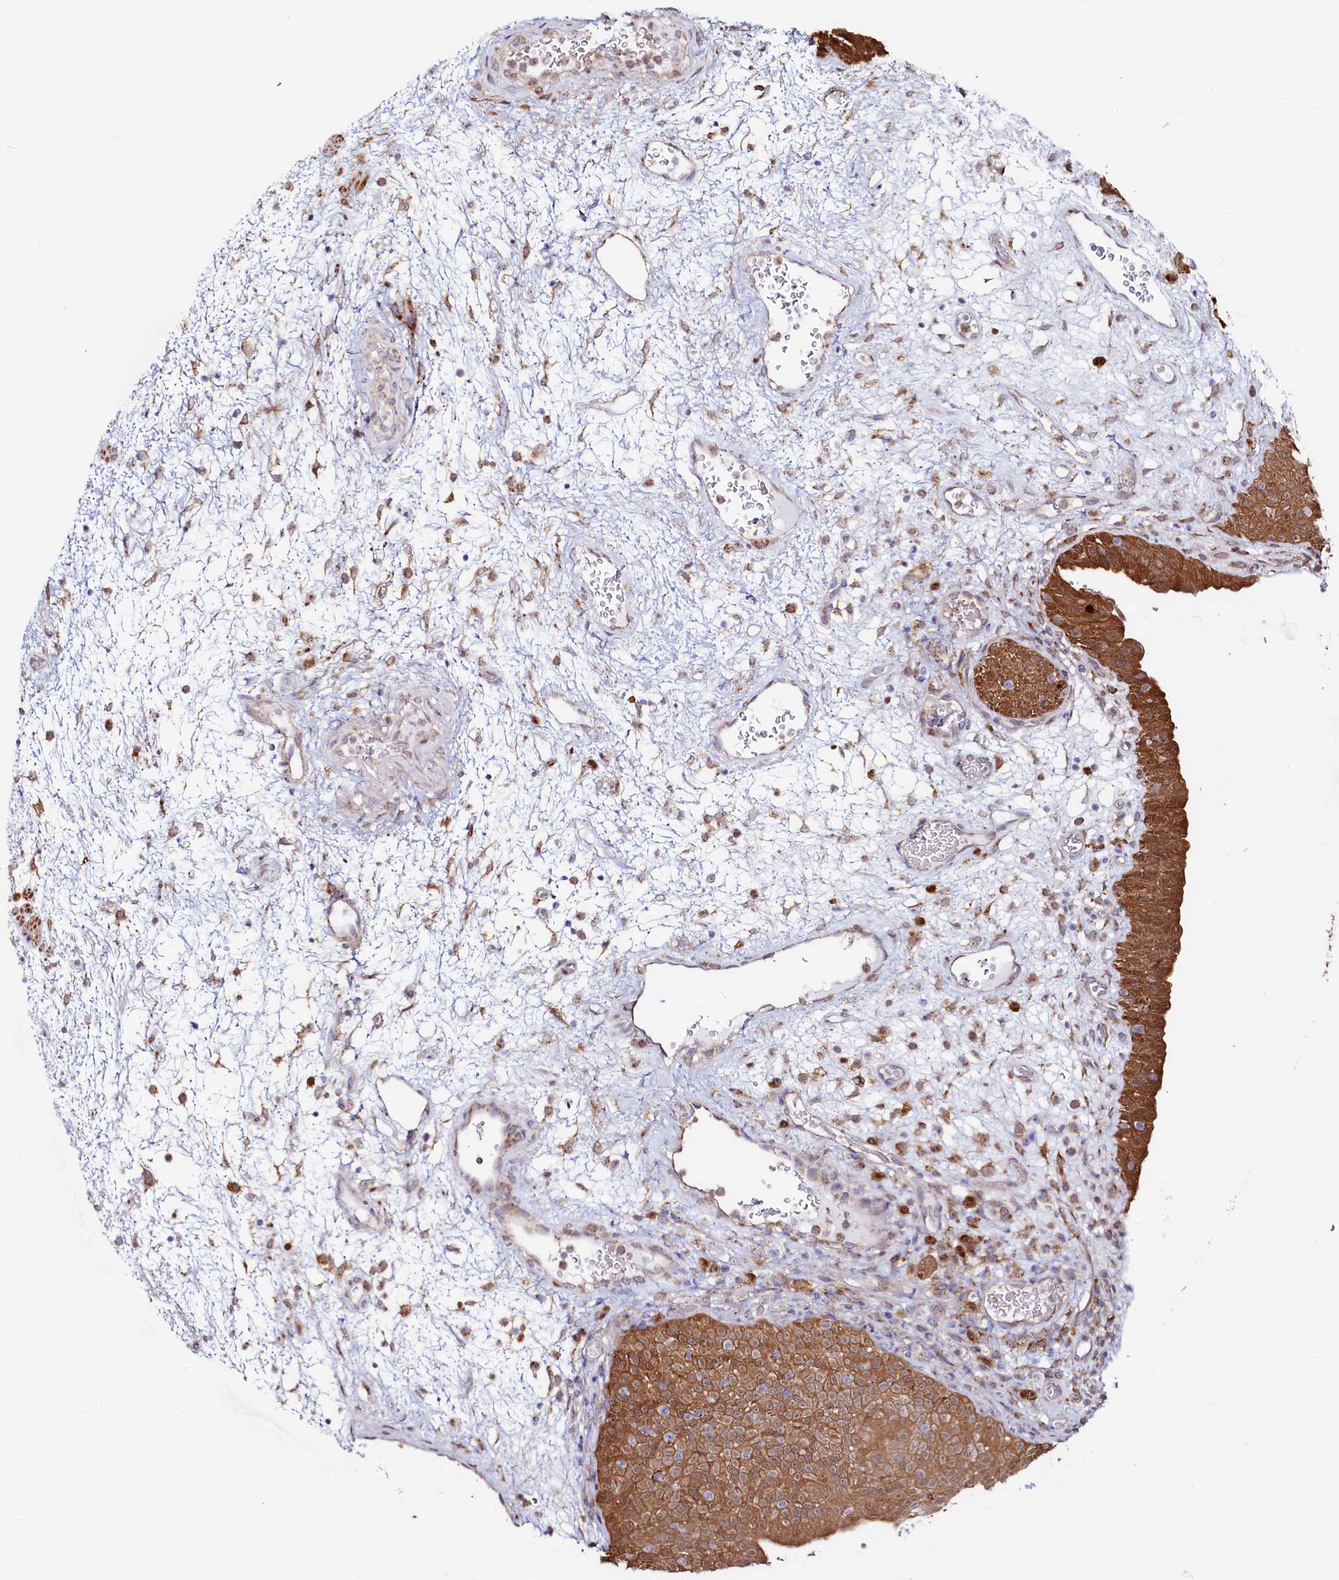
{"staining": {"intensity": "strong", "quantity": ">75%", "location": "cytoplasmic/membranous"}, "tissue": "urinary bladder", "cell_type": "Urothelial cells", "image_type": "normal", "snomed": [{"axis": "morphology", "description": "Normal tissue, NOS"}, {"axis": "topography", "description": "Urinary bladder"}], "caption": "Immunohistochemical staining of unremarkable urinary bladder reveals strong cytoplasmic/membranous protein staining in about >75% of urothelial cells.", "gene": "ASTE1", "patient": {"sex": "male", "age": 71}}